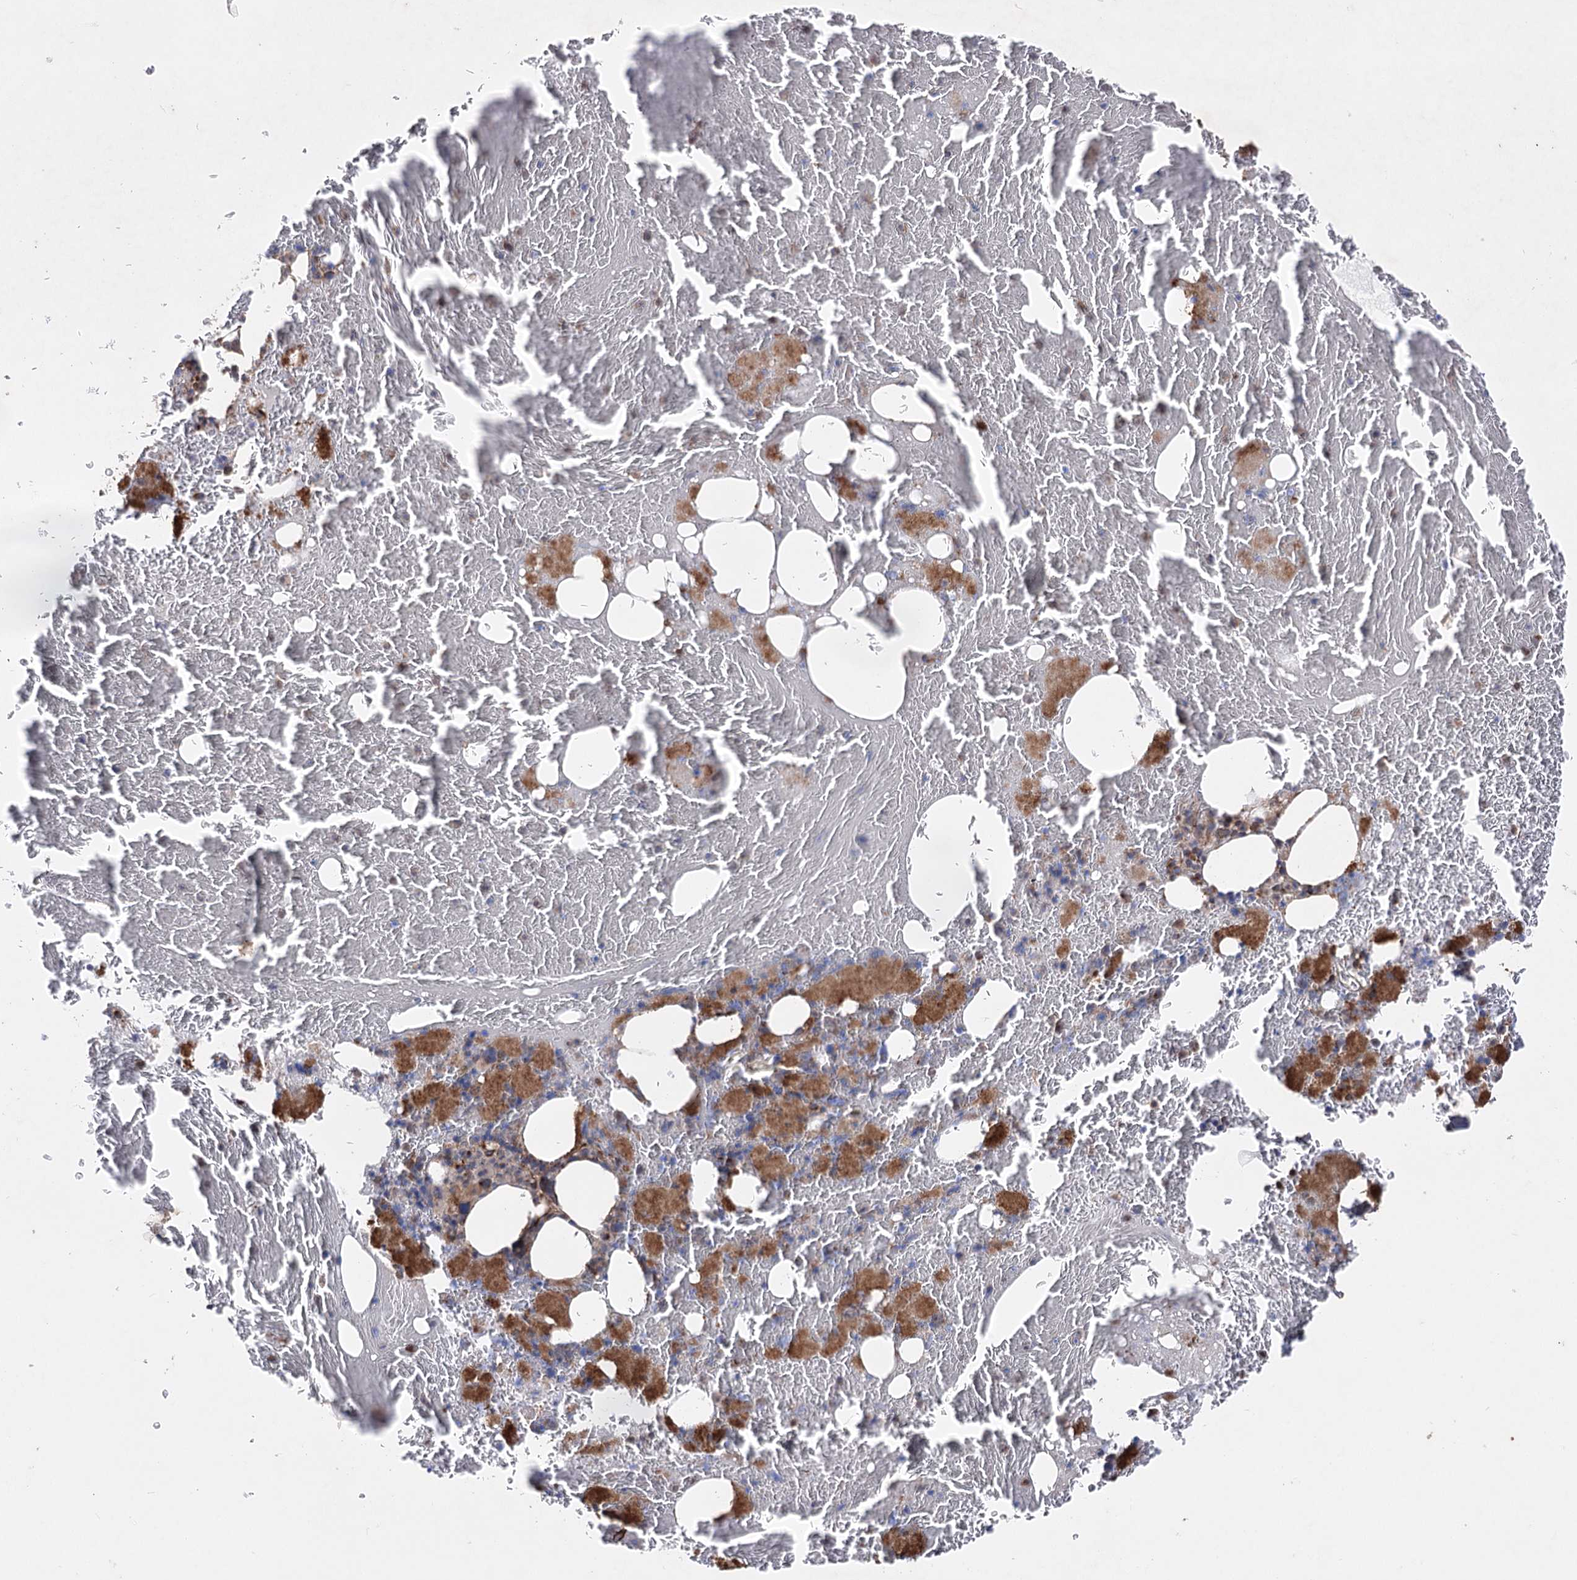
{"staining": {"intensity": "moderate", "quantity": "25%-75%", "location": "cytoplasmic/membranous"}, "tissue": "bone marrow", "cell_type": "Hematopoietic cells", "image_type": "normal", "snomed": [{"axis": "morphology", "description": "Normal tissue, NOS"}, {"axis": "topography", "description": "Bone marrow"}], "caption": "Bone marrow stained with IHC exhibits moderate cytoplasmic/membranous positivity in approximately 25%-75% of hematopoietic cells.", "gene": "ARHGAP20", "patient": {"sex": "male", "age": 79}}